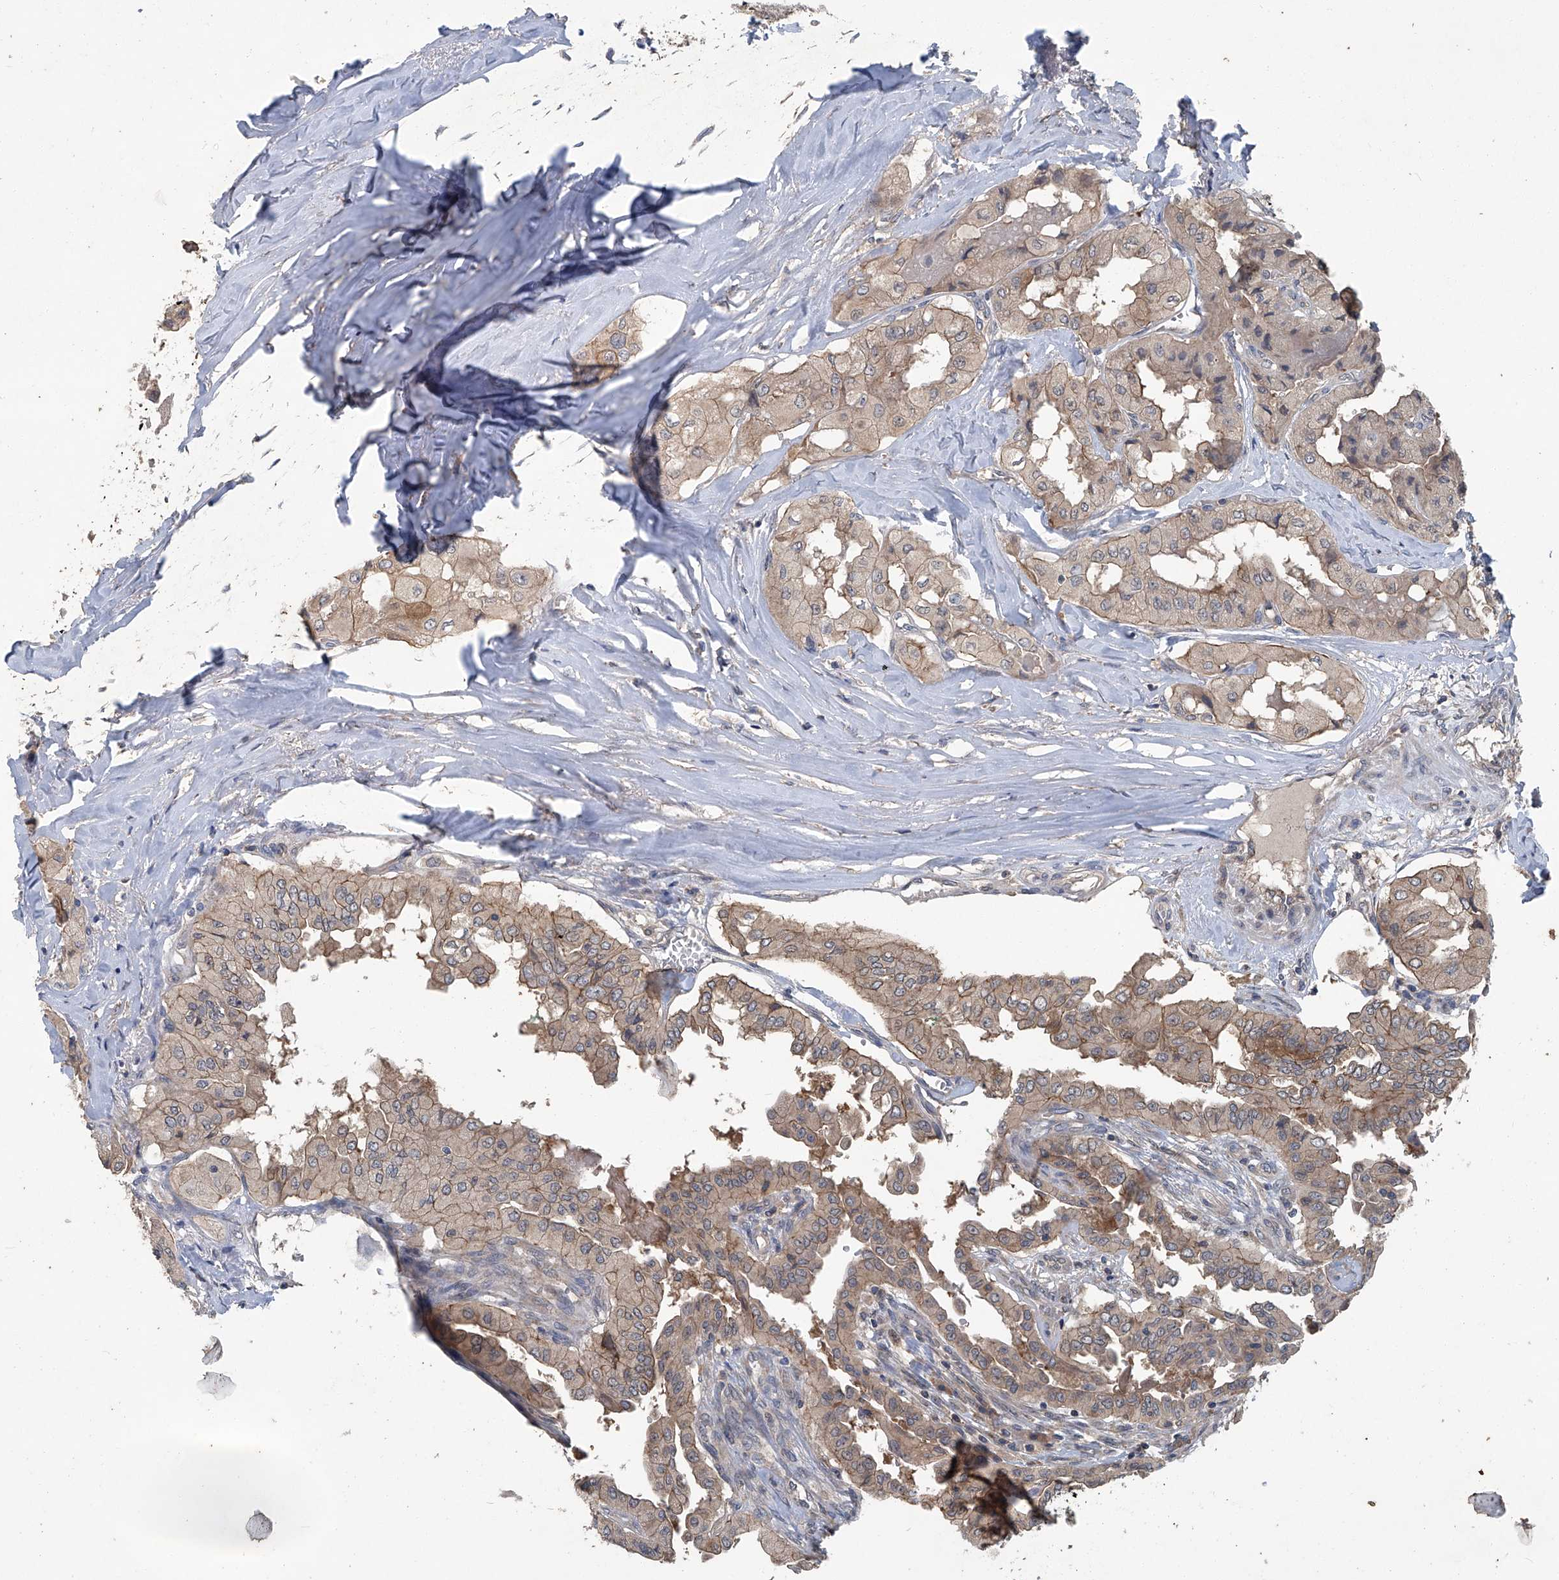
{"staining": {"intensity": "moderate", "quantity": ">75%", "location": "cytoplasmic/membranous"}, "tissue": "thyroid cancer", "cell_type": "Tumor cells", "image_type": "cancer", "snomed": [{"axis": "morphology", "description": "Papillary adenocarcinoma, NOS"}, {"axis": "topography", "description": "Thyroid gland"}], "caption": "Thyroid cancer was stained to show a protein in brown. There is medium levels of moderate cytoplasmic/membranous positivity in approximately >75% of tumor cells.", "gene": "ANKRD34A", "patient": {"sex": "female", "age": 59}}